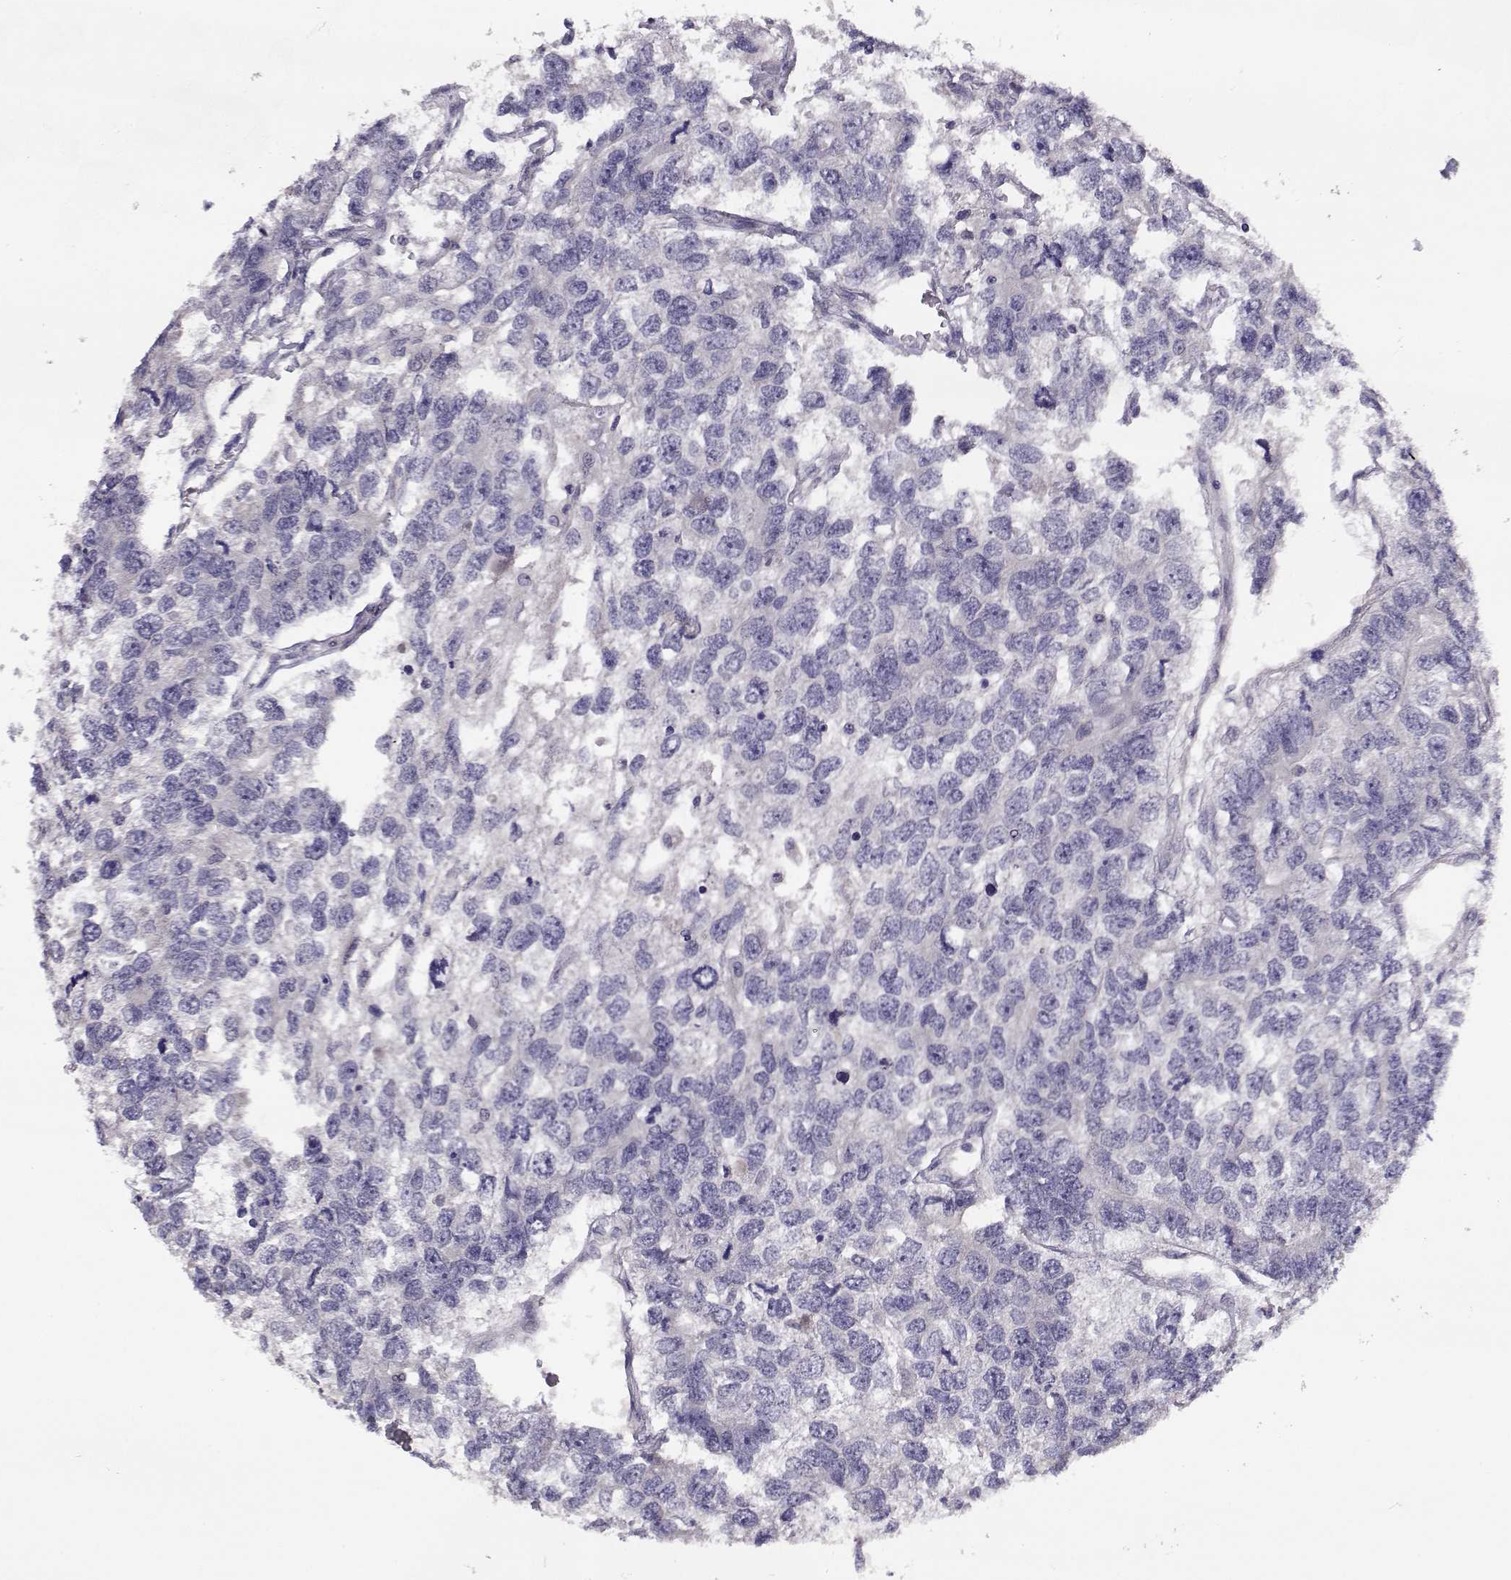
{"staining": {"intensity": "negative", "quantity": "none", "location": "none"}, "tissue": "testis cancer", "cell_type": "Tumor cells", "image_type": "cancer", "snomed": [{"axis": "morphology", "description": "Seminoma, NOS"}, {"axis": "topography", "description": "Testis"}], "caption": "Tumor cells show no significant protein staining in testis cancer.", "gene": "RHOXF2", "patient": {"sex": "male", "age": 52}}